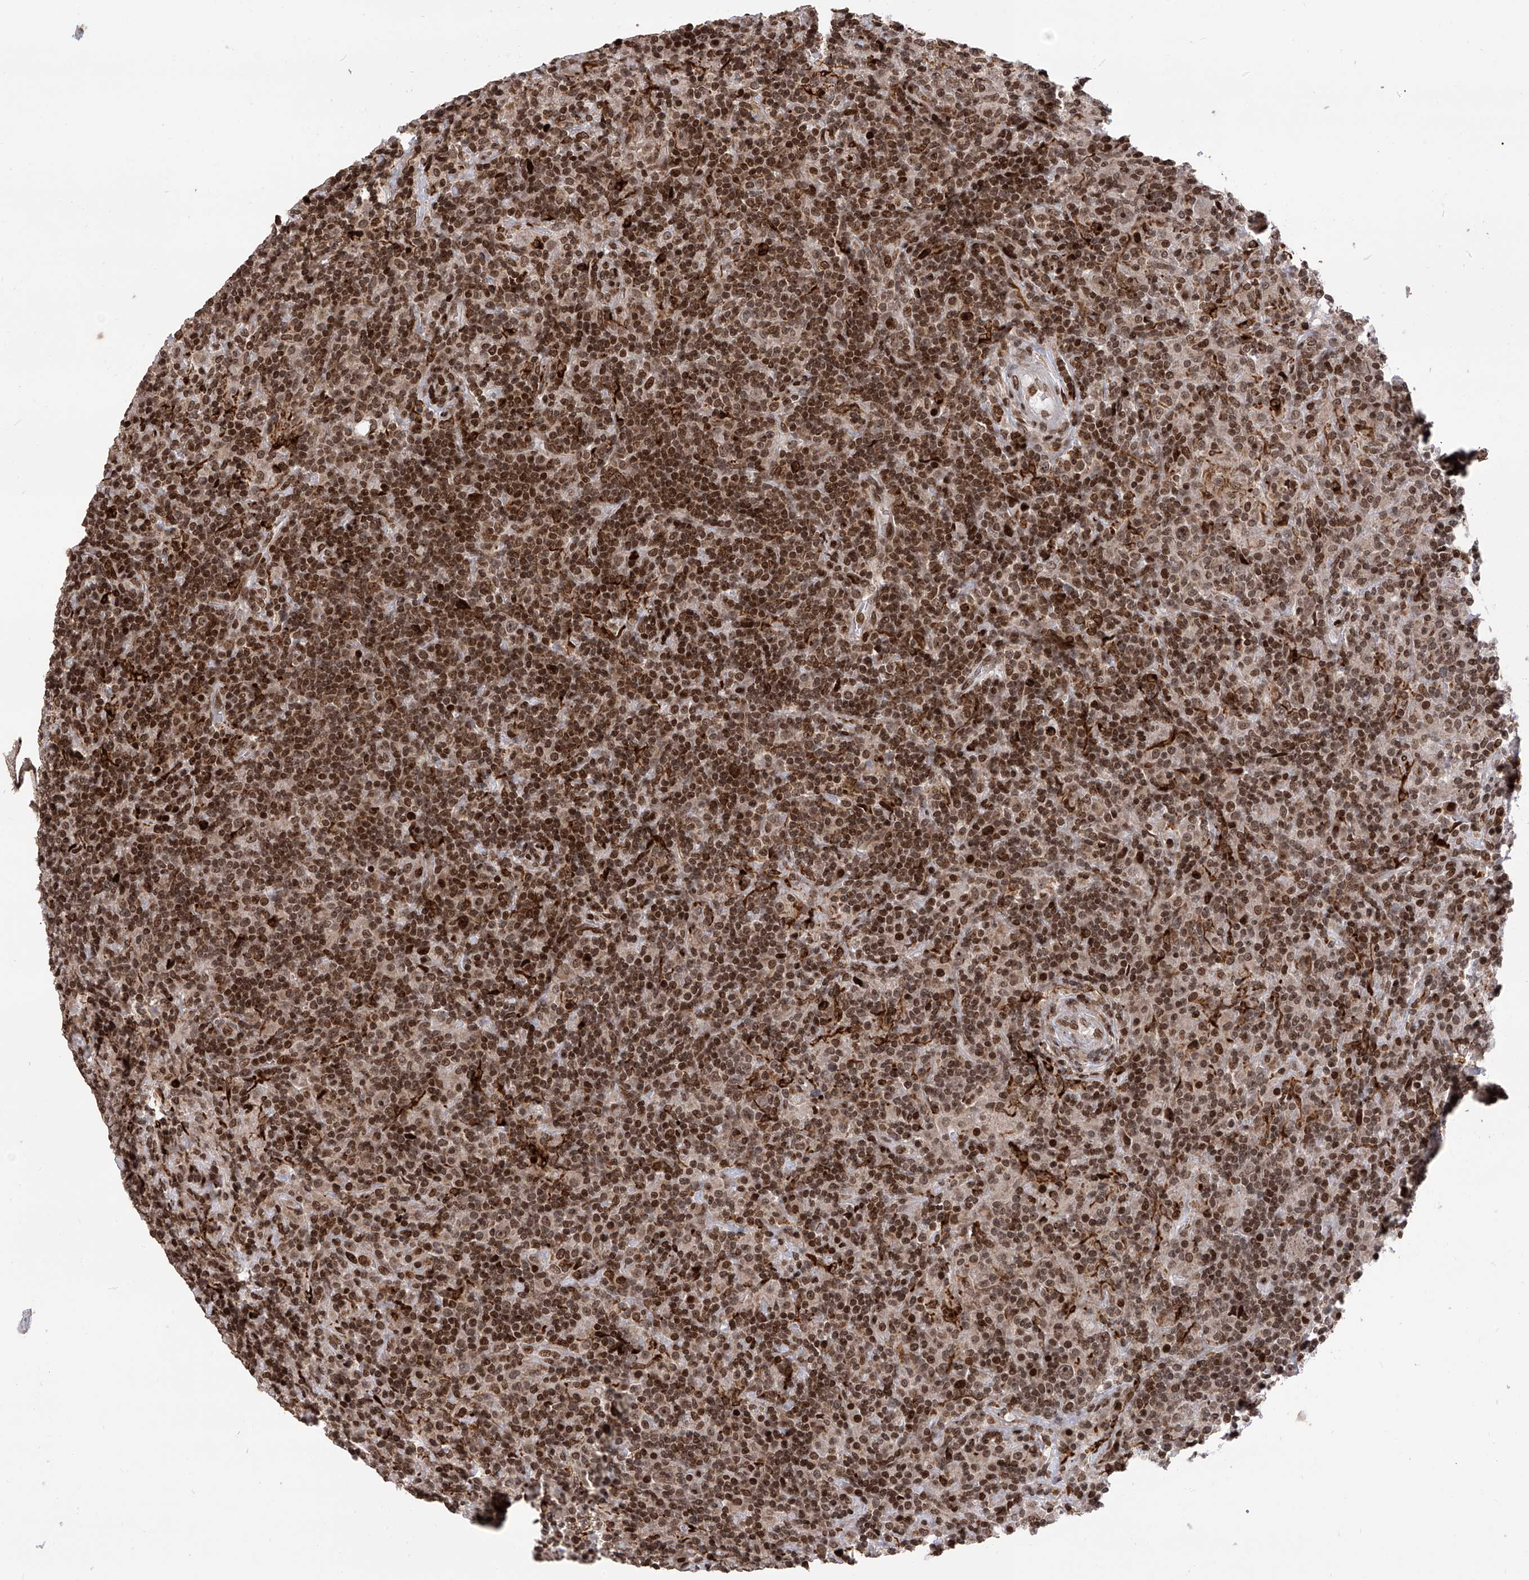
{"staining": {"intensity": "moderate", "quantity": ">75%", "location": "nuclear"}, "tissue": "lymphoma", "cell_type": "Tumor cells", "image_type": "cancer", "snomed": [{"axis": "morphology", "description": "Hodgkin's disease, NOS"}, {"axis": "topography", "description": "Lymph node"}], "caption": "A medium amount of moderate nuclear expression is identified in approximately >75% of tumor cells in lymphoma tissue.", "gene": "PAK1IP1", "patient": {"sex": "male", "age": 70}}